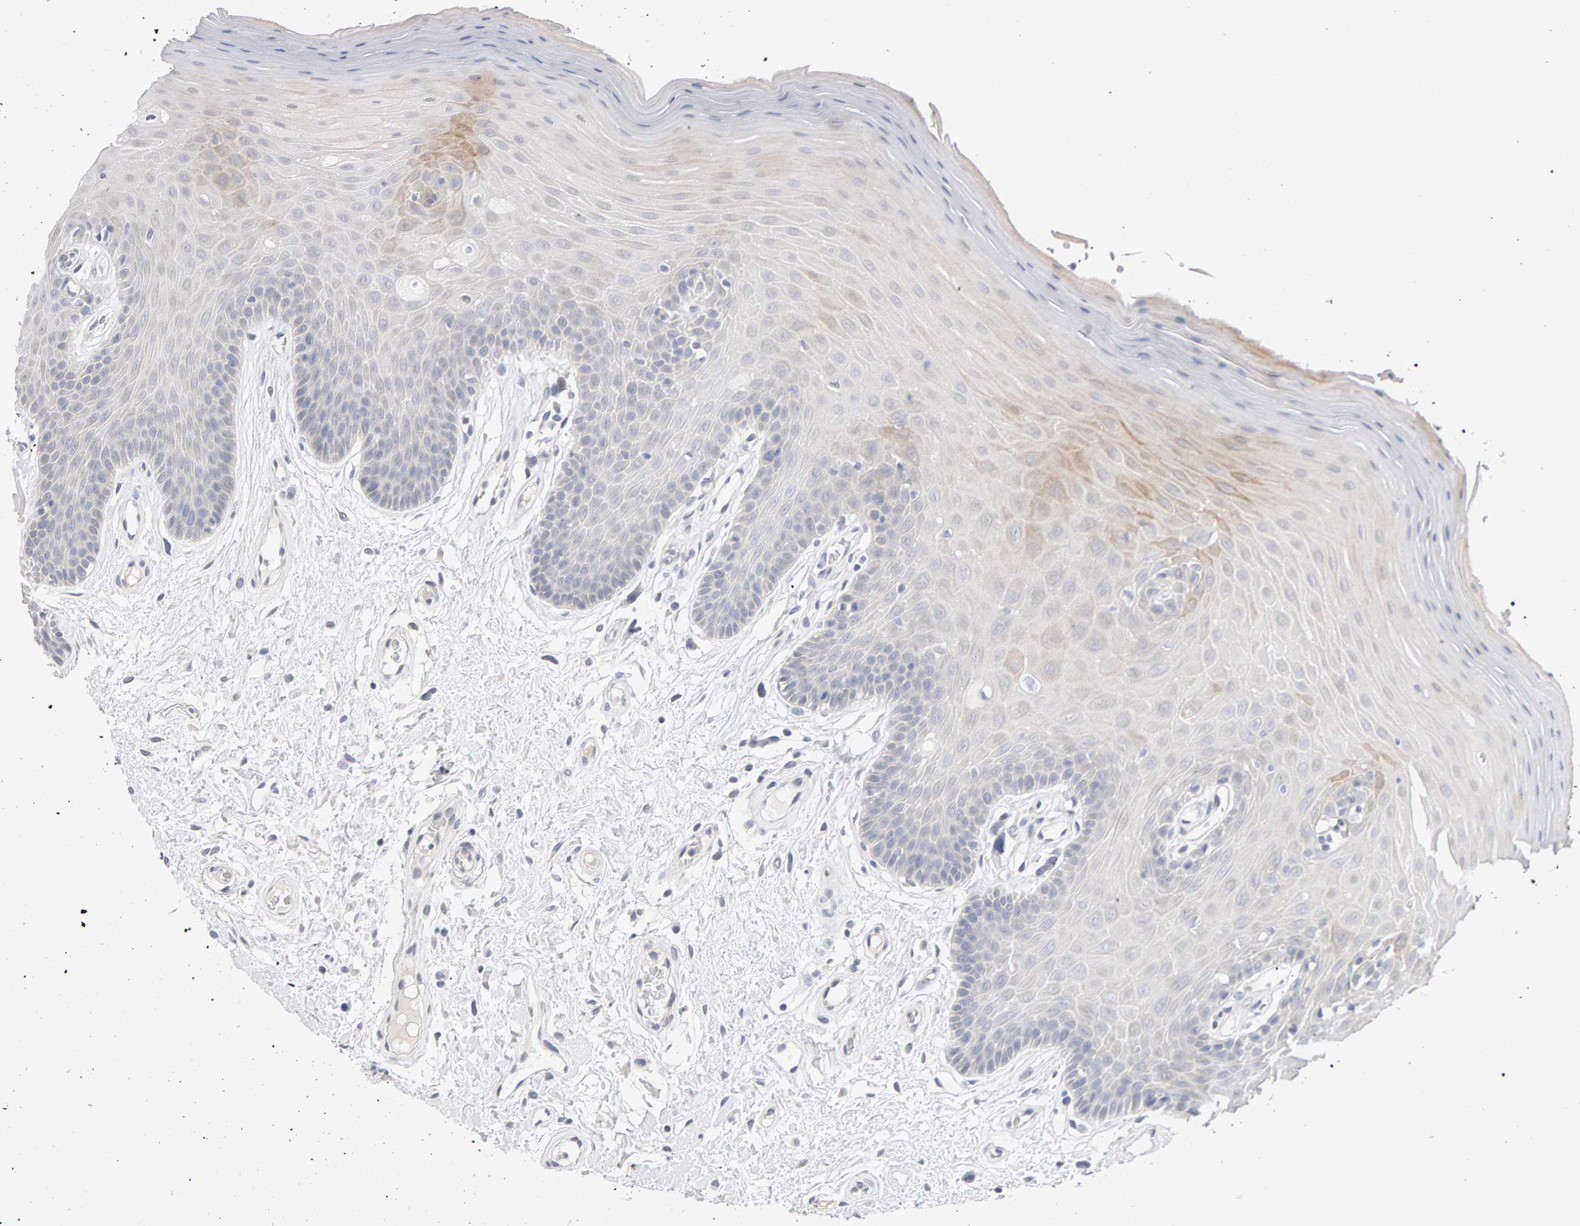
{"staining": {"intensity": "weak", "quantity": "<25%", "location": "cytoplasmic/membranous"}, "tissue": "oral mucosa", "cell_type": "Squamous epithelial cells", "image_type": "normal", "snomed": [{"axis": "morphology", "description": "Normal tissue, NOS"}, {"axis": "morphology", "description": "Squamous cell carcinoma, NOS"}, {"axis": "topography", "description": "Skeletal muscle"}, {"axis": "topography", "description": "Adipose tissue"}, {"axis": "topography", "description": "Vascular tissue"}, {"axis": "topography", "description": "Oral tissue"}, {"axis": "topography", "description": "Peripheral nerve tissue"}, {"axis": "topography", "description": "Head-Neck"}], "caption": "This is an immunohistochemistry image of benign oral mucosa. There is no expression in squamous epithelial cells.", "gene": "HNF4A", "patient": {"sex": "male", "age": 71}}